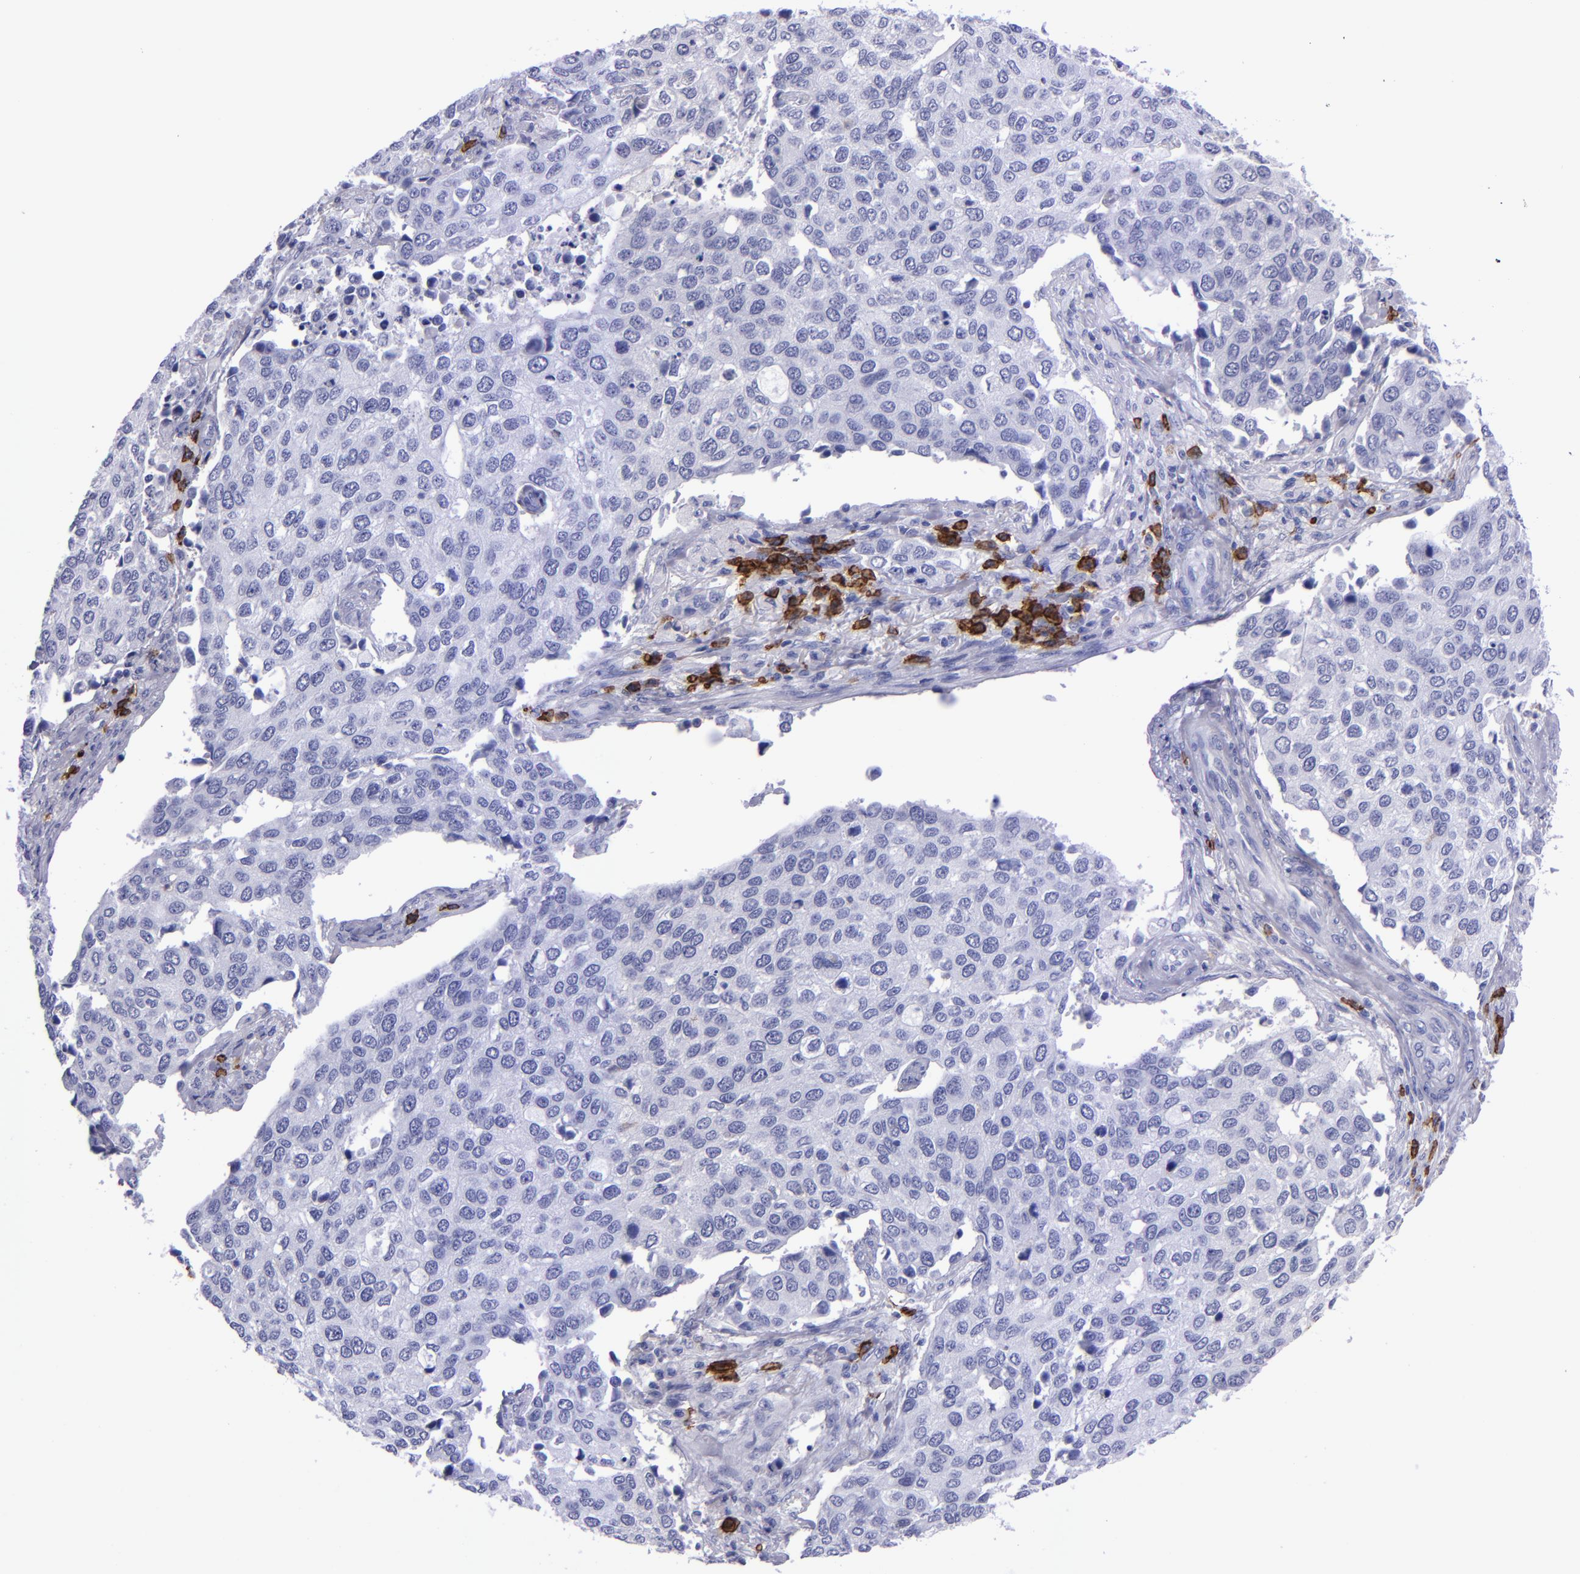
{"staining": {"intensity": "negative", "quantity": "none", "location": "none"}, "tissue": "cervical cancer", "cell_type": "Tumor cells", "image_type": "cancer", "snomed": [{"axis": "morphology", "description": "Squamous cell carcinoma, NOS"}, {"axis": "topography", "description": "Cervix"}], "caption": "The micrograph reveals no staining of tumor cells in squamous cell carcinoma (cervical).", "gene": "CD38", "patient": {"sex": "female", "age": 54}}